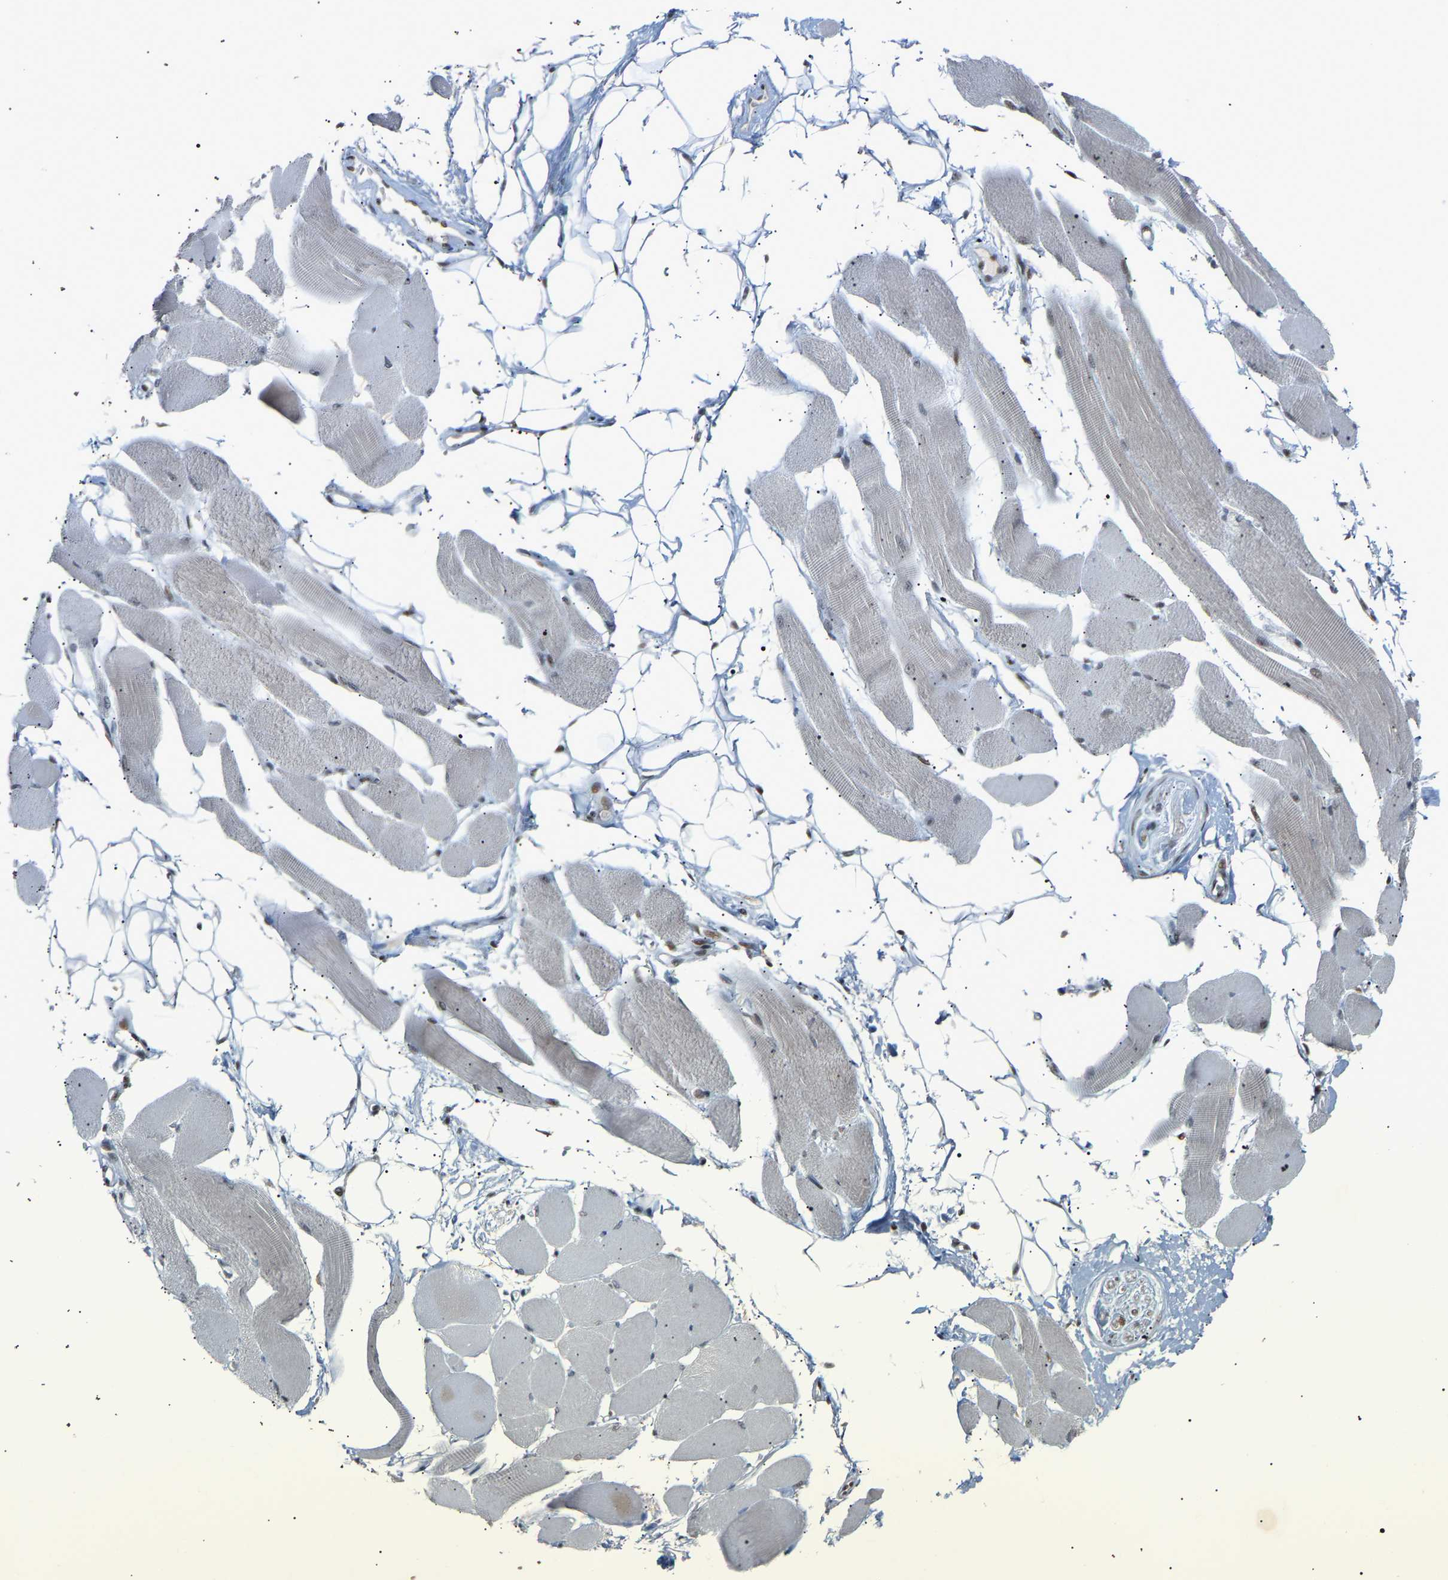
{"staining": {"intensity": "moderate", "quantity": "<25%", "location": "nuclear"}, "tissue": "skeletal muscle", "cell_type": "Myocytes", "image_type": "normal", "snomed": [{"axis": "morphology", "description": "Normal tissue, NOS"}, {"axis": "topography", "description": "Skeletal muscle"}, {"axis": "topography", "description": "Peripheral nerve tissue"}], "caption": "Immunohistochemistry (IHC) (DAB) staining of normal human skeletal muscle exhibits moderate nuclear protein expression in approximately <25% of myocytes.", "gene": "NELFB", "patient": {"sex": "female", "age": 84}}